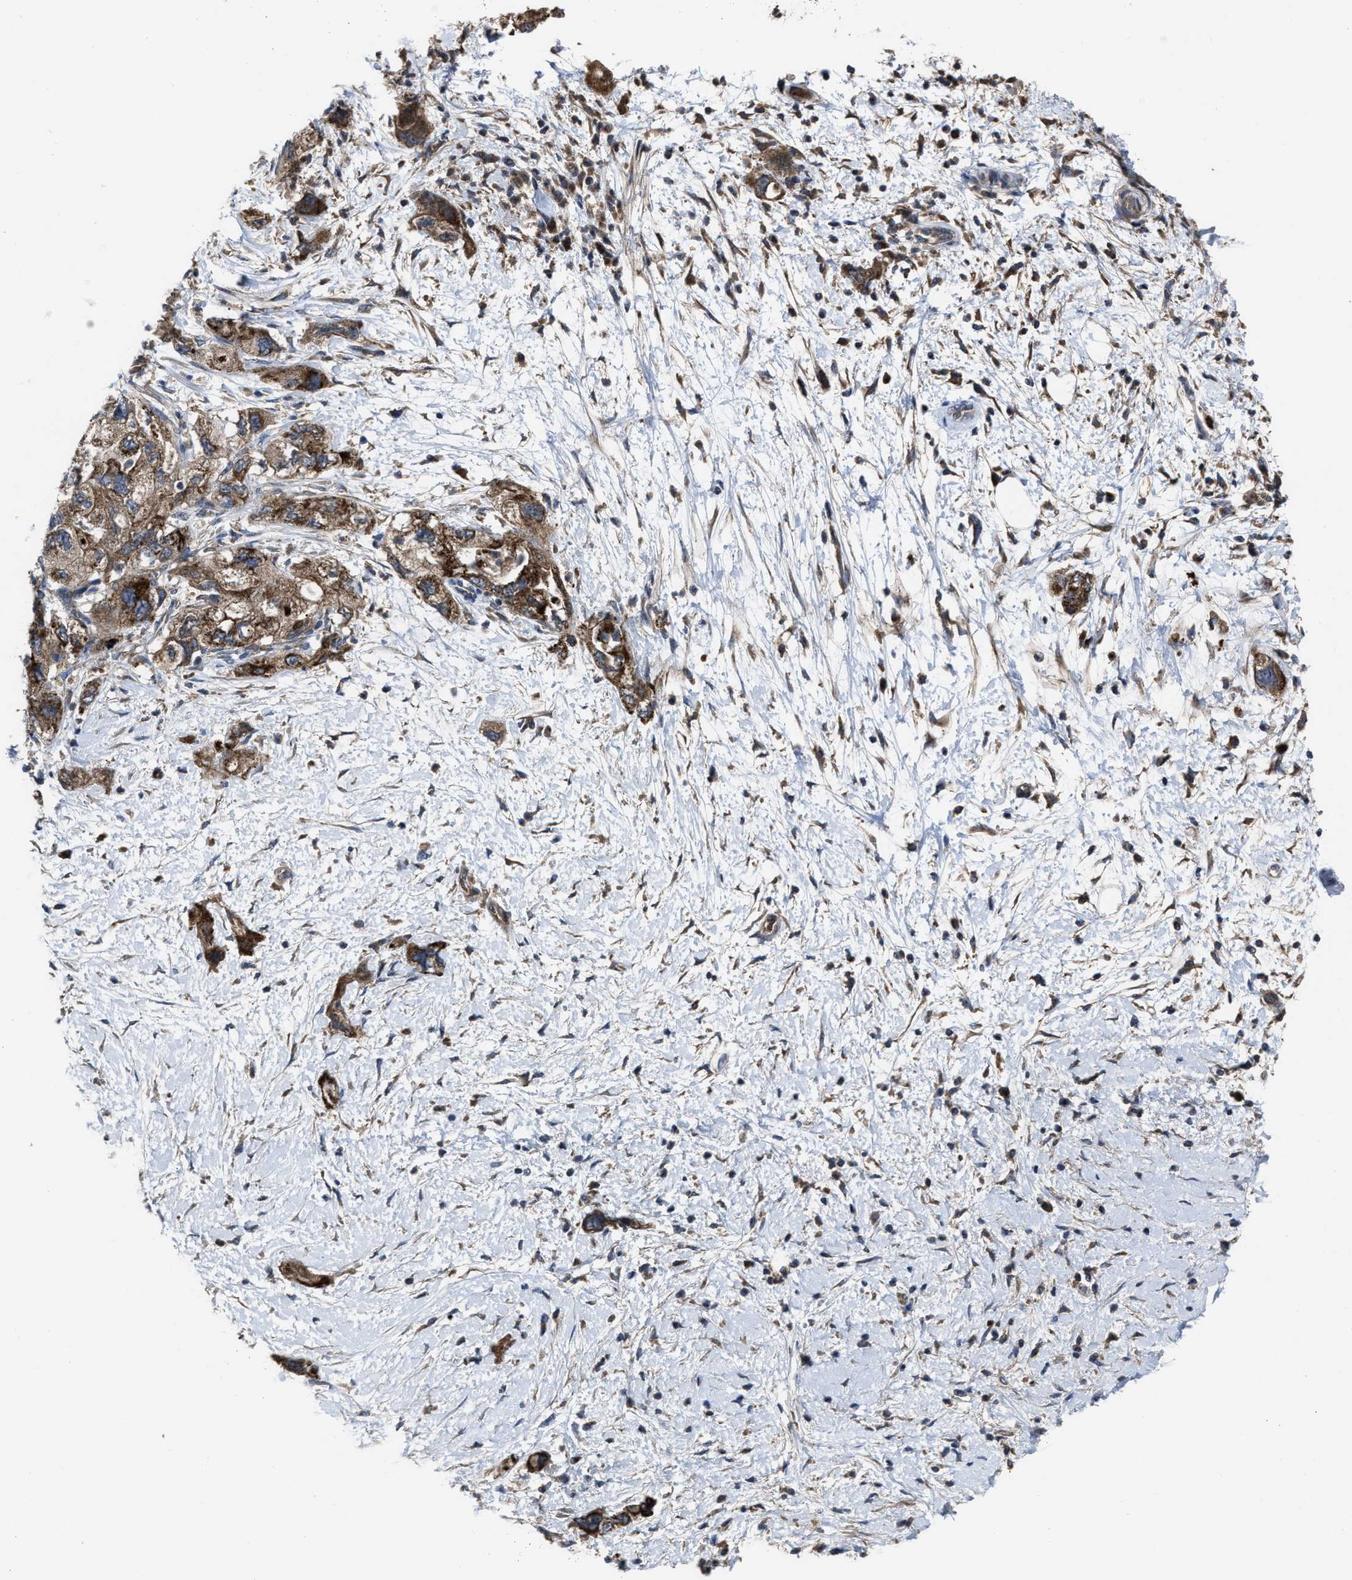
{"staining": {"intensity": "strong", "quantity": ">75%", "location": "cytoplasmic/membranous"}, "tissue": "pancreatic cancer", "cell_type": "Tumor cells", "image_type": "cancer", "snomed": [{"axis": "morphology", "description": "Adenocarcinoma, NOS"}, {"axis": "topography", "description": "Pancreas"}], "caption": "Pancreatic adenocarcinoma tissue shows strong cytoplasmic/membranous positivity in about >75% of tumor cells, visualized by immunohistochemistry.", "gene": "PASK", "patient": {"sex": "female", "age": 73}}